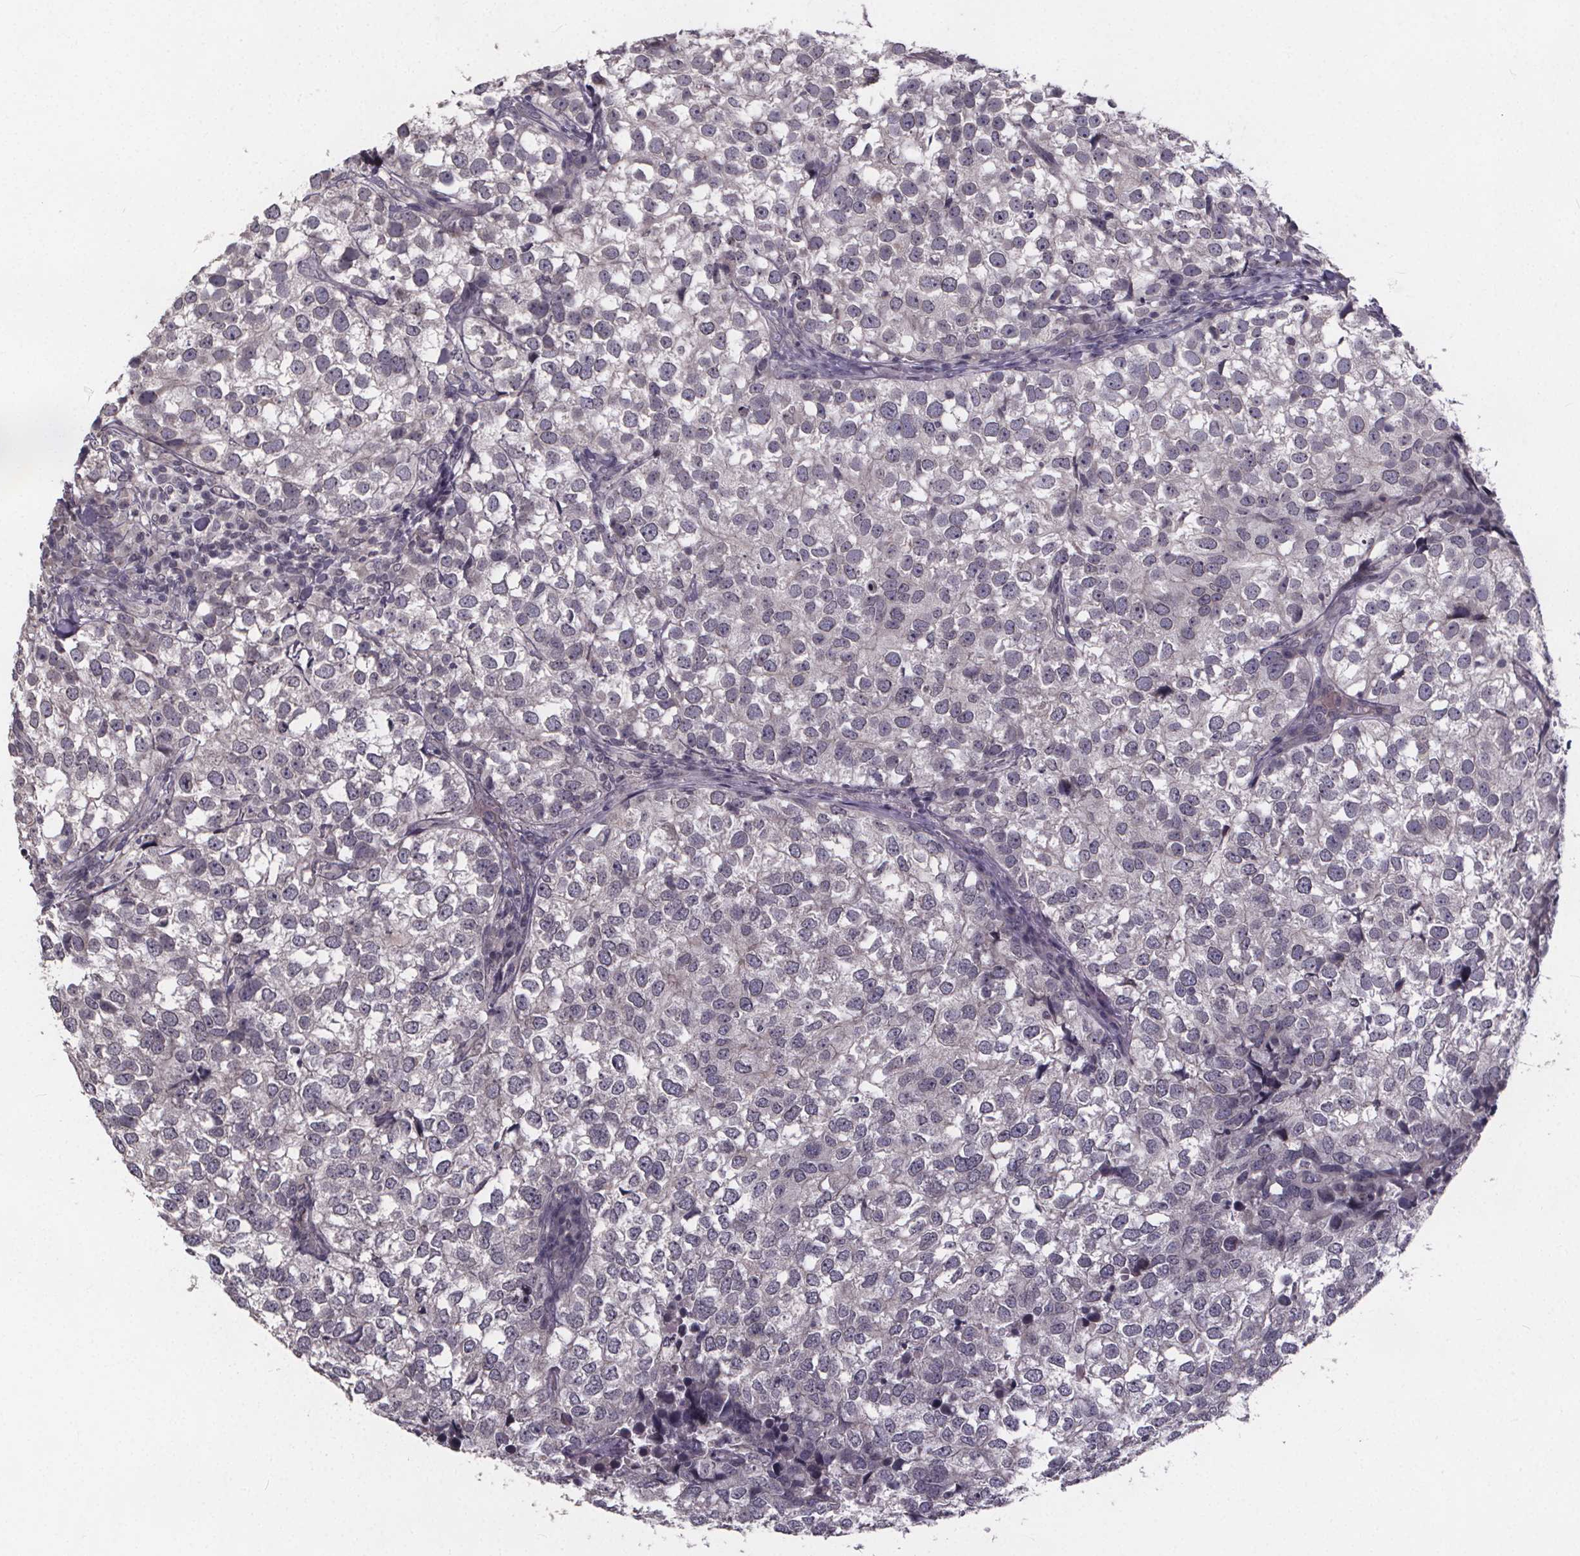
{"staining": {"intensity": "negative", "quantity": "none", "location": "none"}, "tissue": "breast cancer", "cell_type": "Tumor cells", "image_type": "cancer", "snomed": [{"axis": "morphology", "description": "Duct carcinoma"}, {"axis": "topography", "description": "Breast"}], "caption": "Immunohistochemistry histopathology image of human breast cancer stained for a protein (brown), which exhibits no positivity in tumor cells.", "gene": "FAM181B", "patient": {"sex": "female", "age": 30}}